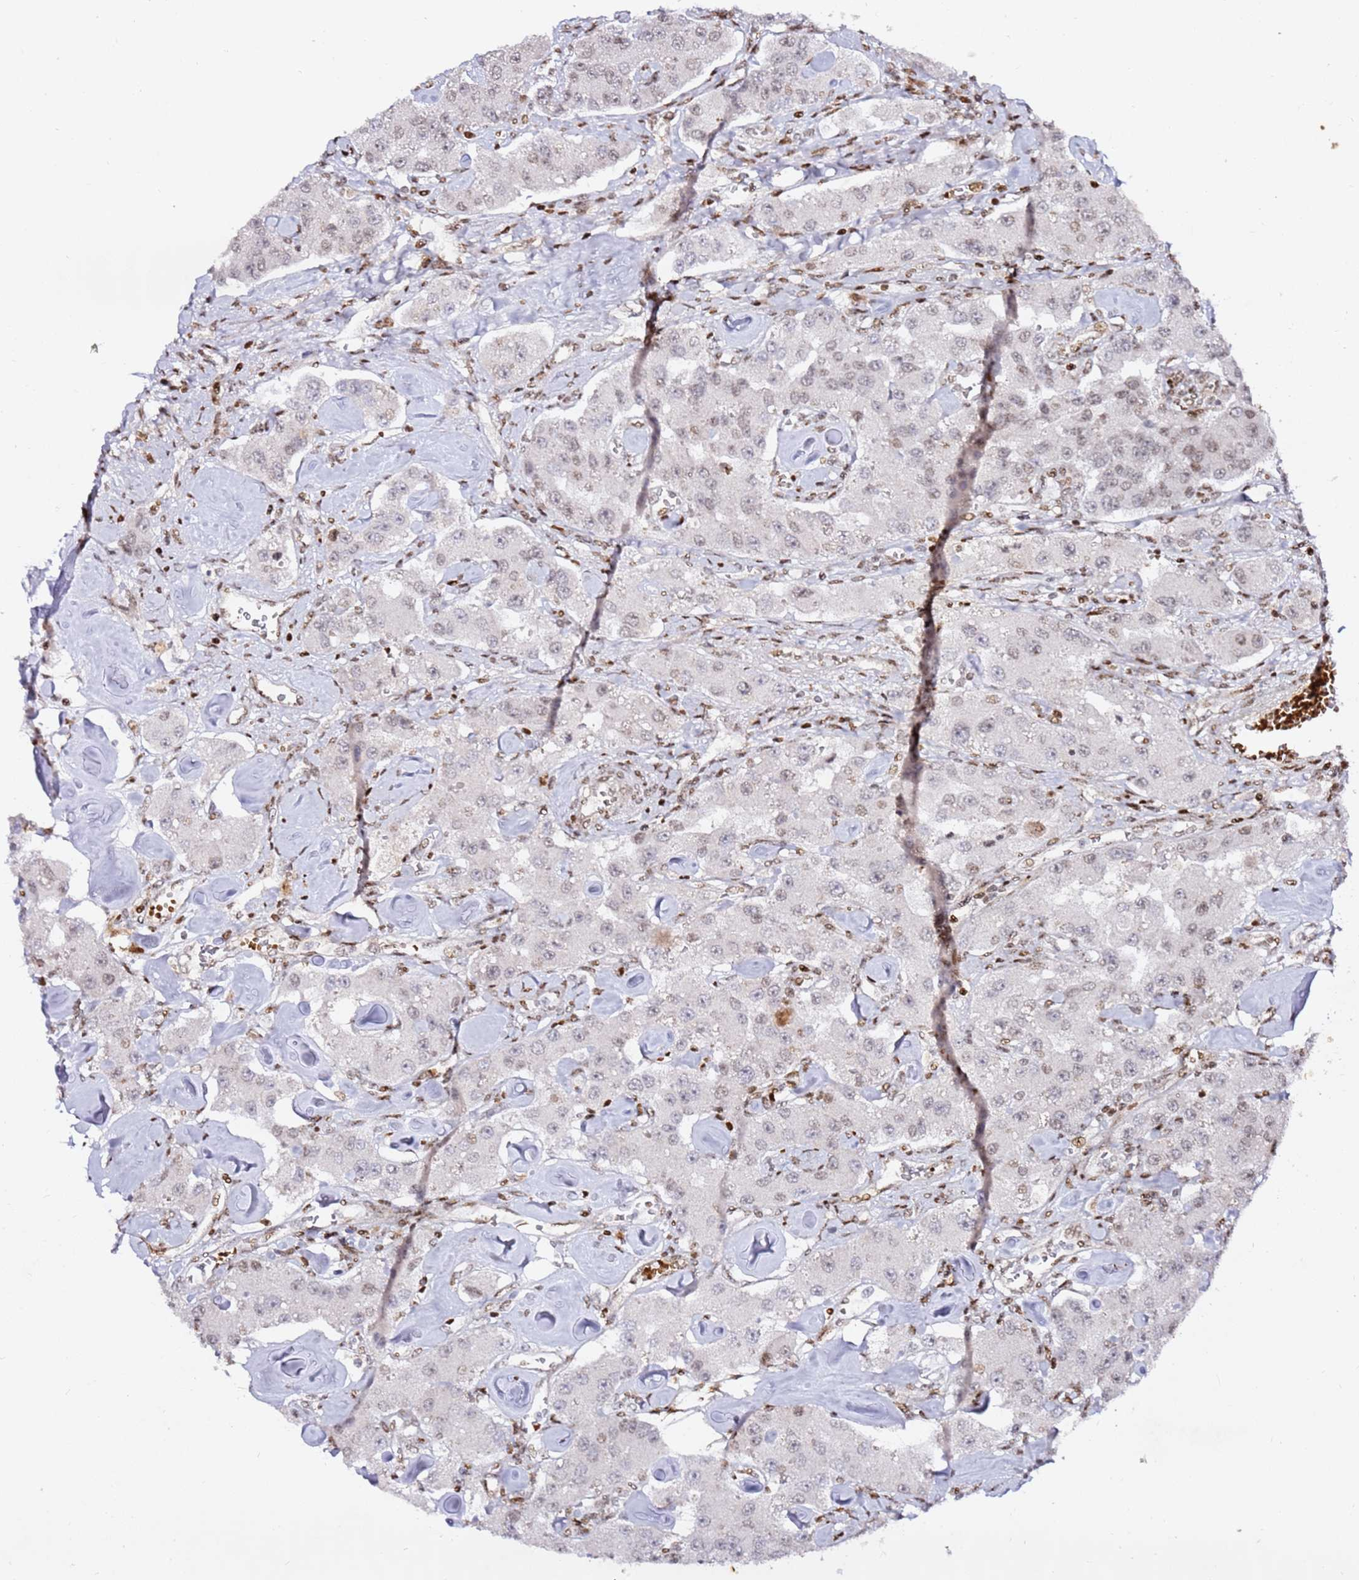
{"staining": {"intensity": "weak", "quantity": "<25%", "location": "nuclear"}, "tissue": "carcinoid", "cell_type": "Tumor cells", "image_type": "cancer", "snomed": [{"axis": "morphology", "description": "Carcinoid, malignant, NOS"}, {"axis": "topography", "description": "Pancreas"}], "caption": "IHC micrograph of neoplastic tissue: carcinoid (malignant) stained with DAB (3,3'-diaminobenzidine) demonstrates no significant protein positivity in tumor cells. (Immunohistochemistry (ihc), brightfield microscopy, high magnification).", "gene": "GBP2", "patient": {"sex": "male", "age": 41}}